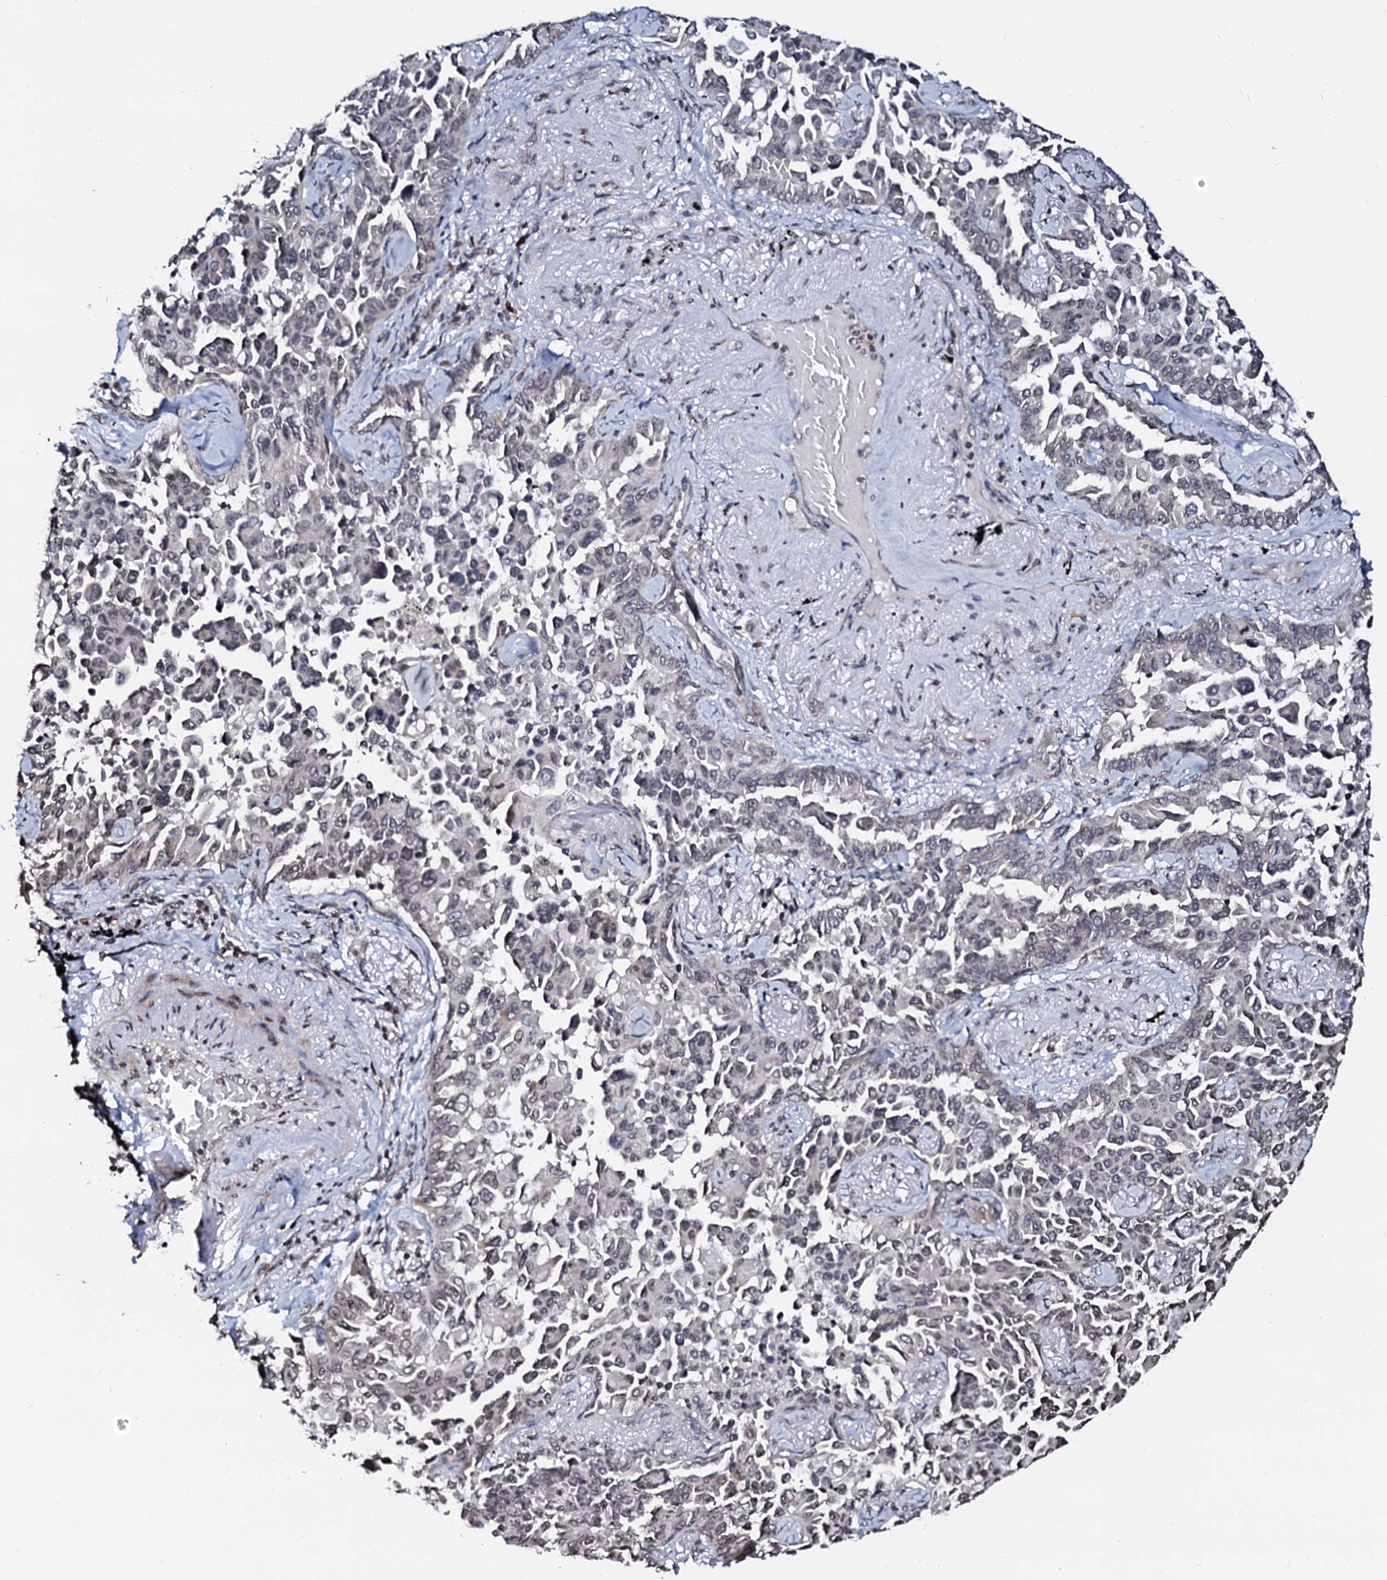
{"staining": {"intensity": "negative", "quantity": "none", "location": "none"}, "tissue": "lung cancer", "cell_type": "Tumor cells", "image_type": "cancer", "snomed": [{"axis": "morphology", "description": "Adenocarcinoma, NOS"}, {"axis": "topography", "description": "Lung"}], "caption": "Immunohistochemistry histopathology image of neoplastic tissue: lung cancer (adenocarcinoma) stained with DAB (3,3'-diaminobenzidine) shows no significant protein positivity in tumor cells.", "gene": "LSM11", "patient": {"sex": "female", "age": 67}}